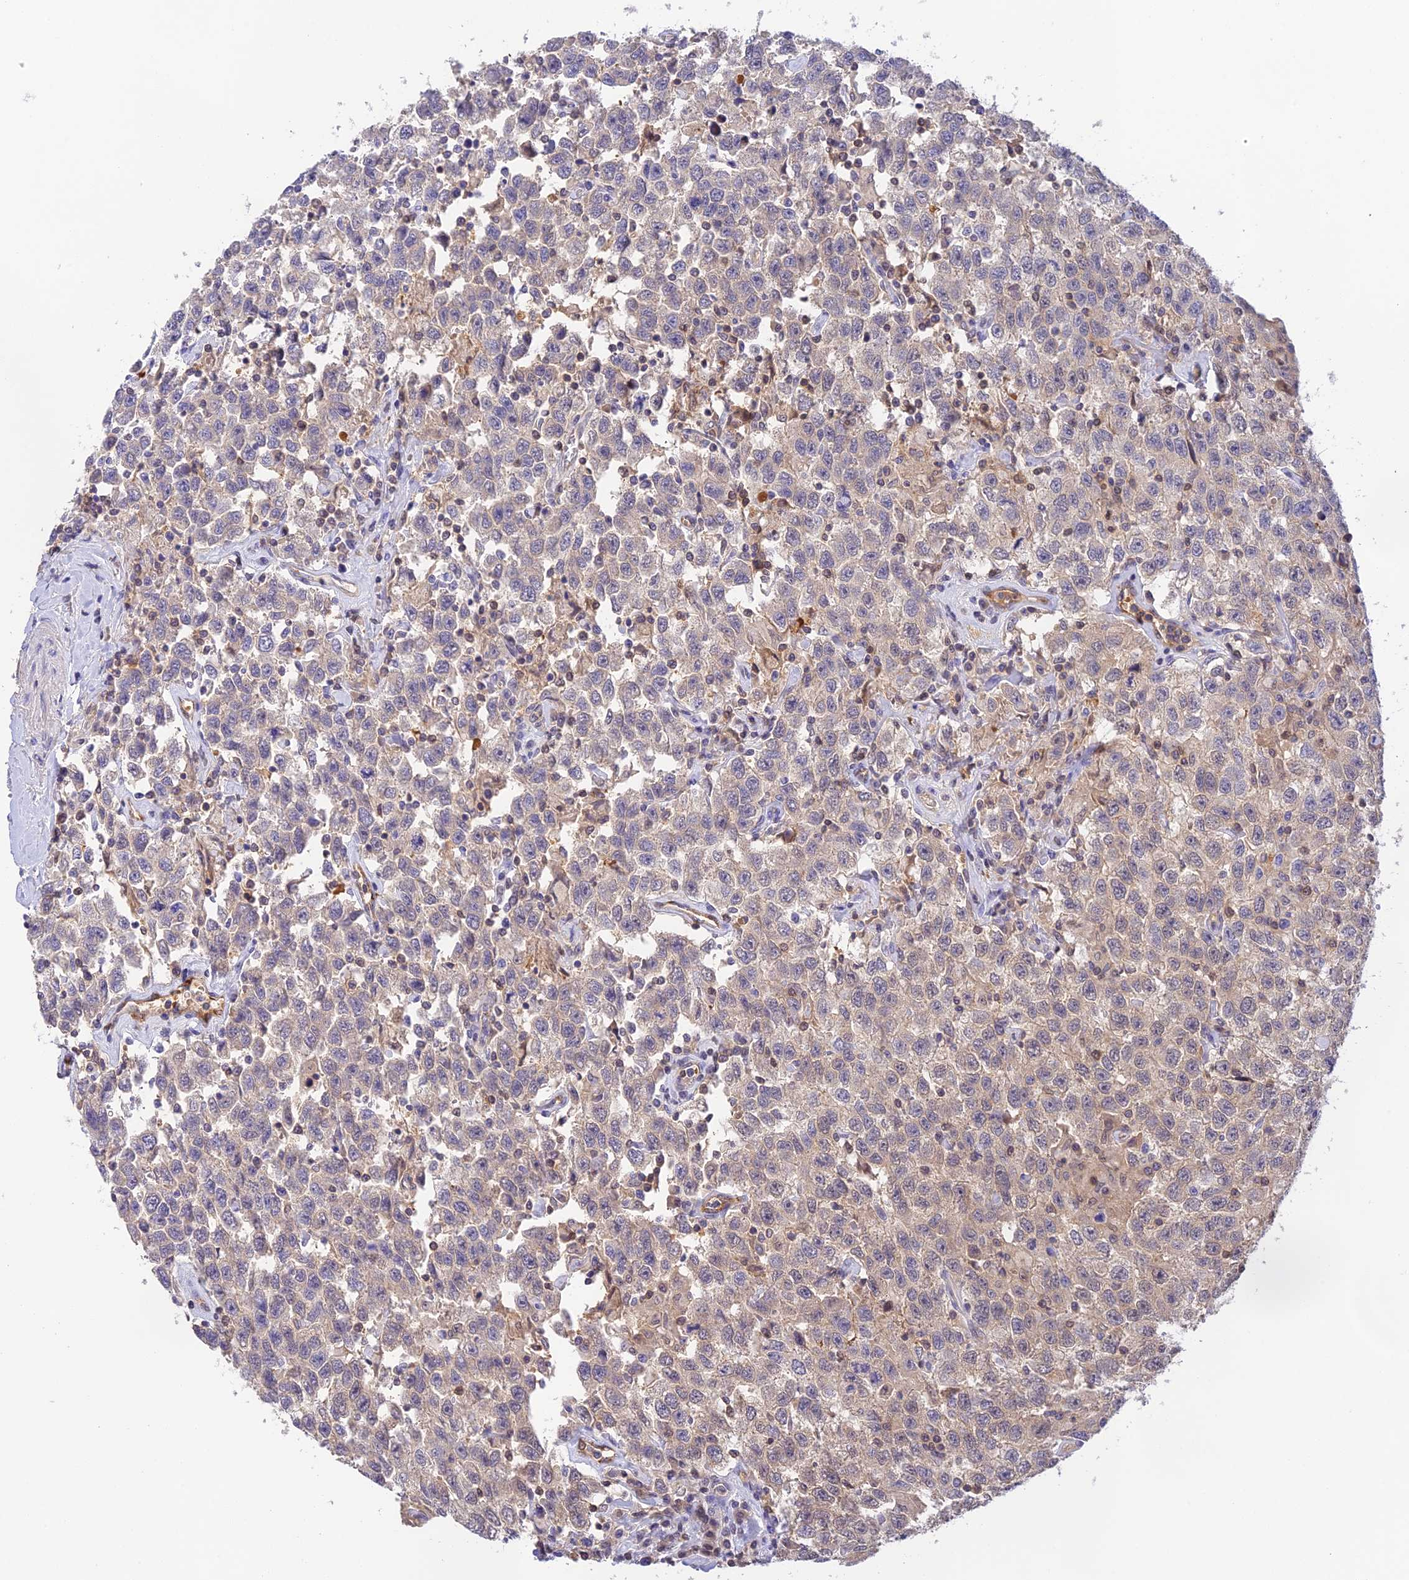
{"staining": {"intensity": "weak", "quantity": "<25%", "location": "cytoplasmic/membranous"}, "tissue": "testis cancer", "cell_type": "Tumor cells", "image_type": "cancer", "snomed": [{"axis": "morphology", "description": "Seminoma, NOS"}, {"axis": "topography", "description": "Testis"}], "caption": "DAB immunohistochemical staining of human seminoma (testis) exhibits no significant positivity in tumor cells.", "gene": "HDHD2", "patient": {"sex": "male", "age": 41}}